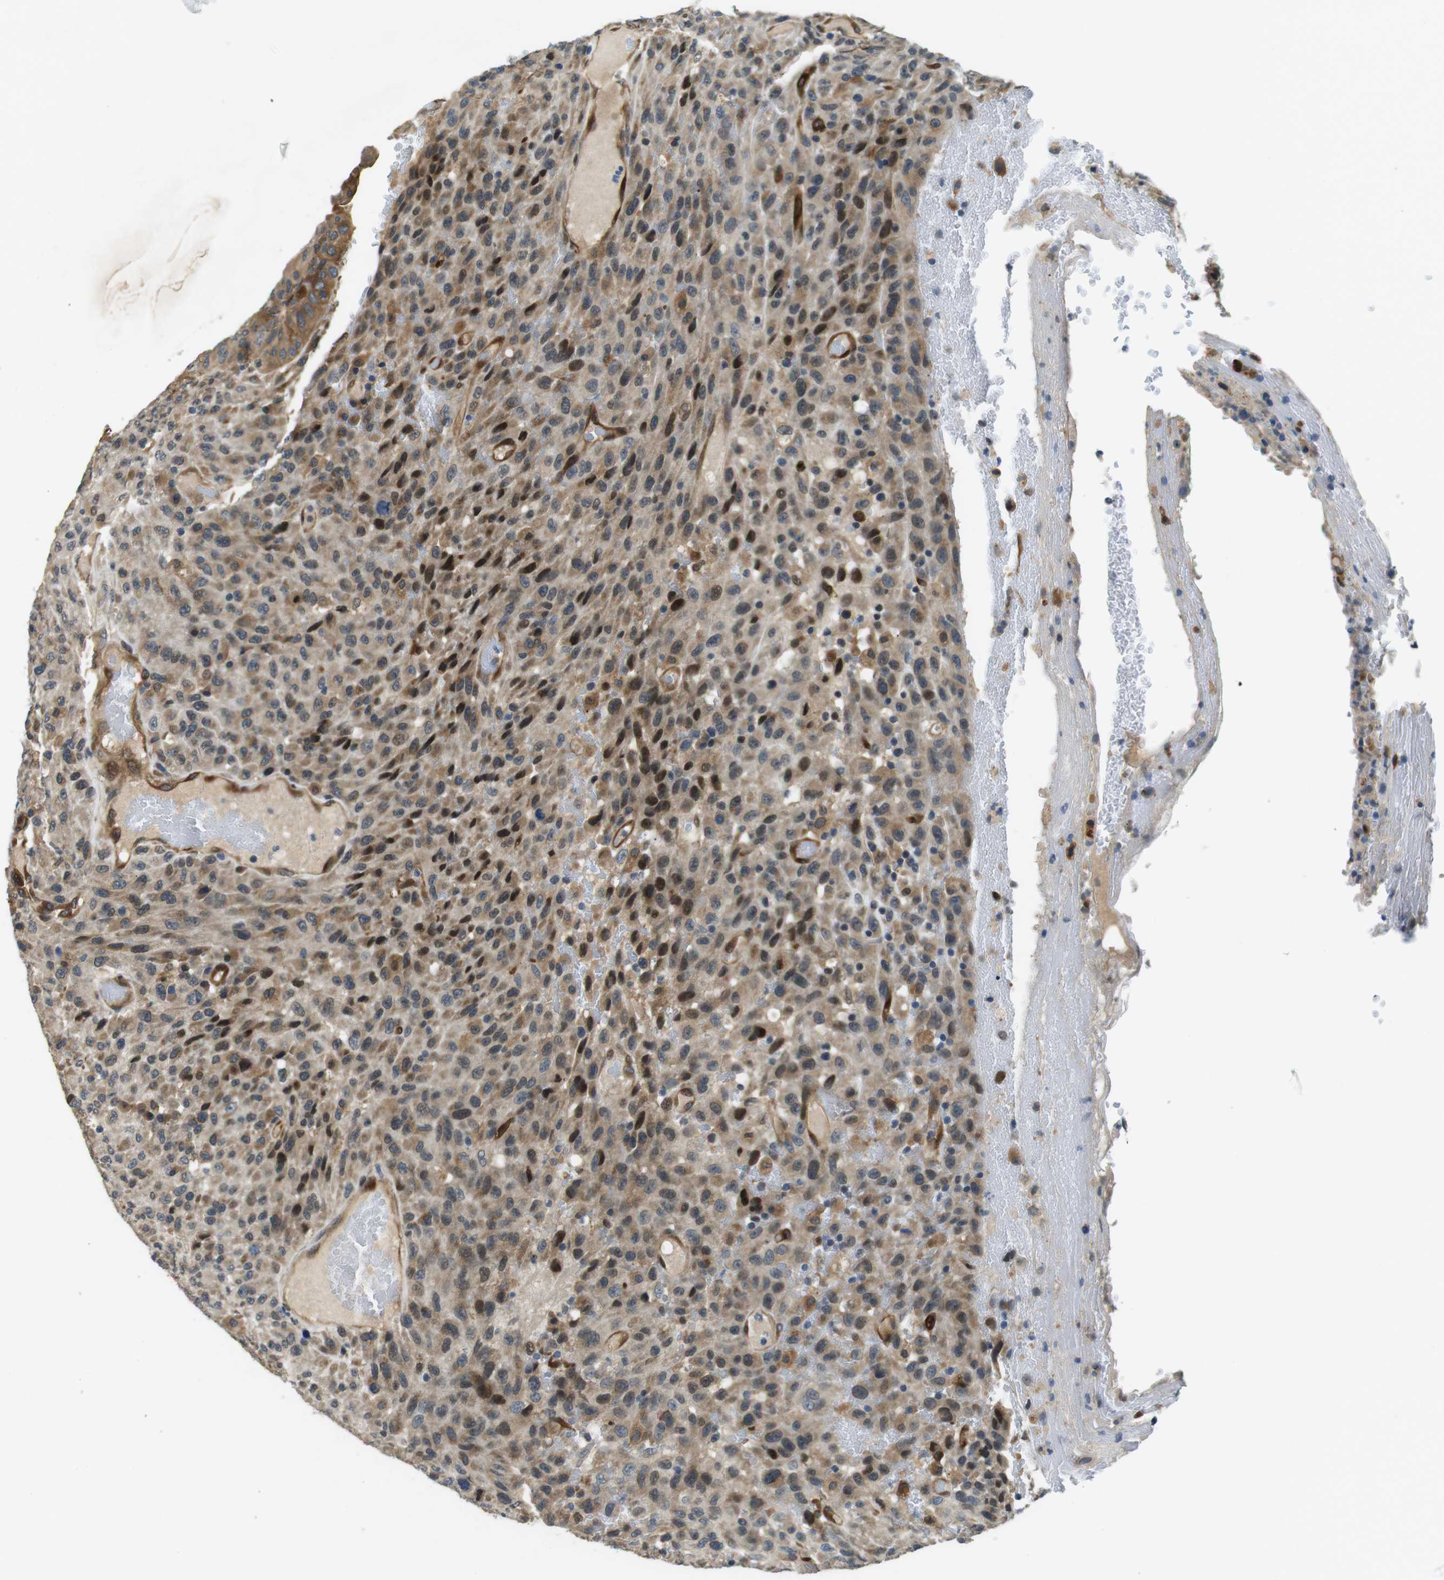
{"staining": {"intensity": "moderate", "quantity": "25%-75%", "location": "cytoplasmic/membranous,nuclear"}, "tissue": "urothelial cancer", "cell_type": "Tumor cells", "image_type": "cancer", "snomed": [{"axis": "morphology", "description": "Urothelial carcinoma, High grade"}, {"axis": "topography", "description": "Urinary bladder"}], "caption": "Immunohistochemical staining of high-grade urothelial carcinoma shows medium levels of moderate cytoplasmic/membranous and nuclear expression in approximately 25%-75% of tumor cells.", "gene": "PALD1", "patient": {"sex": "male", "age": 66}}